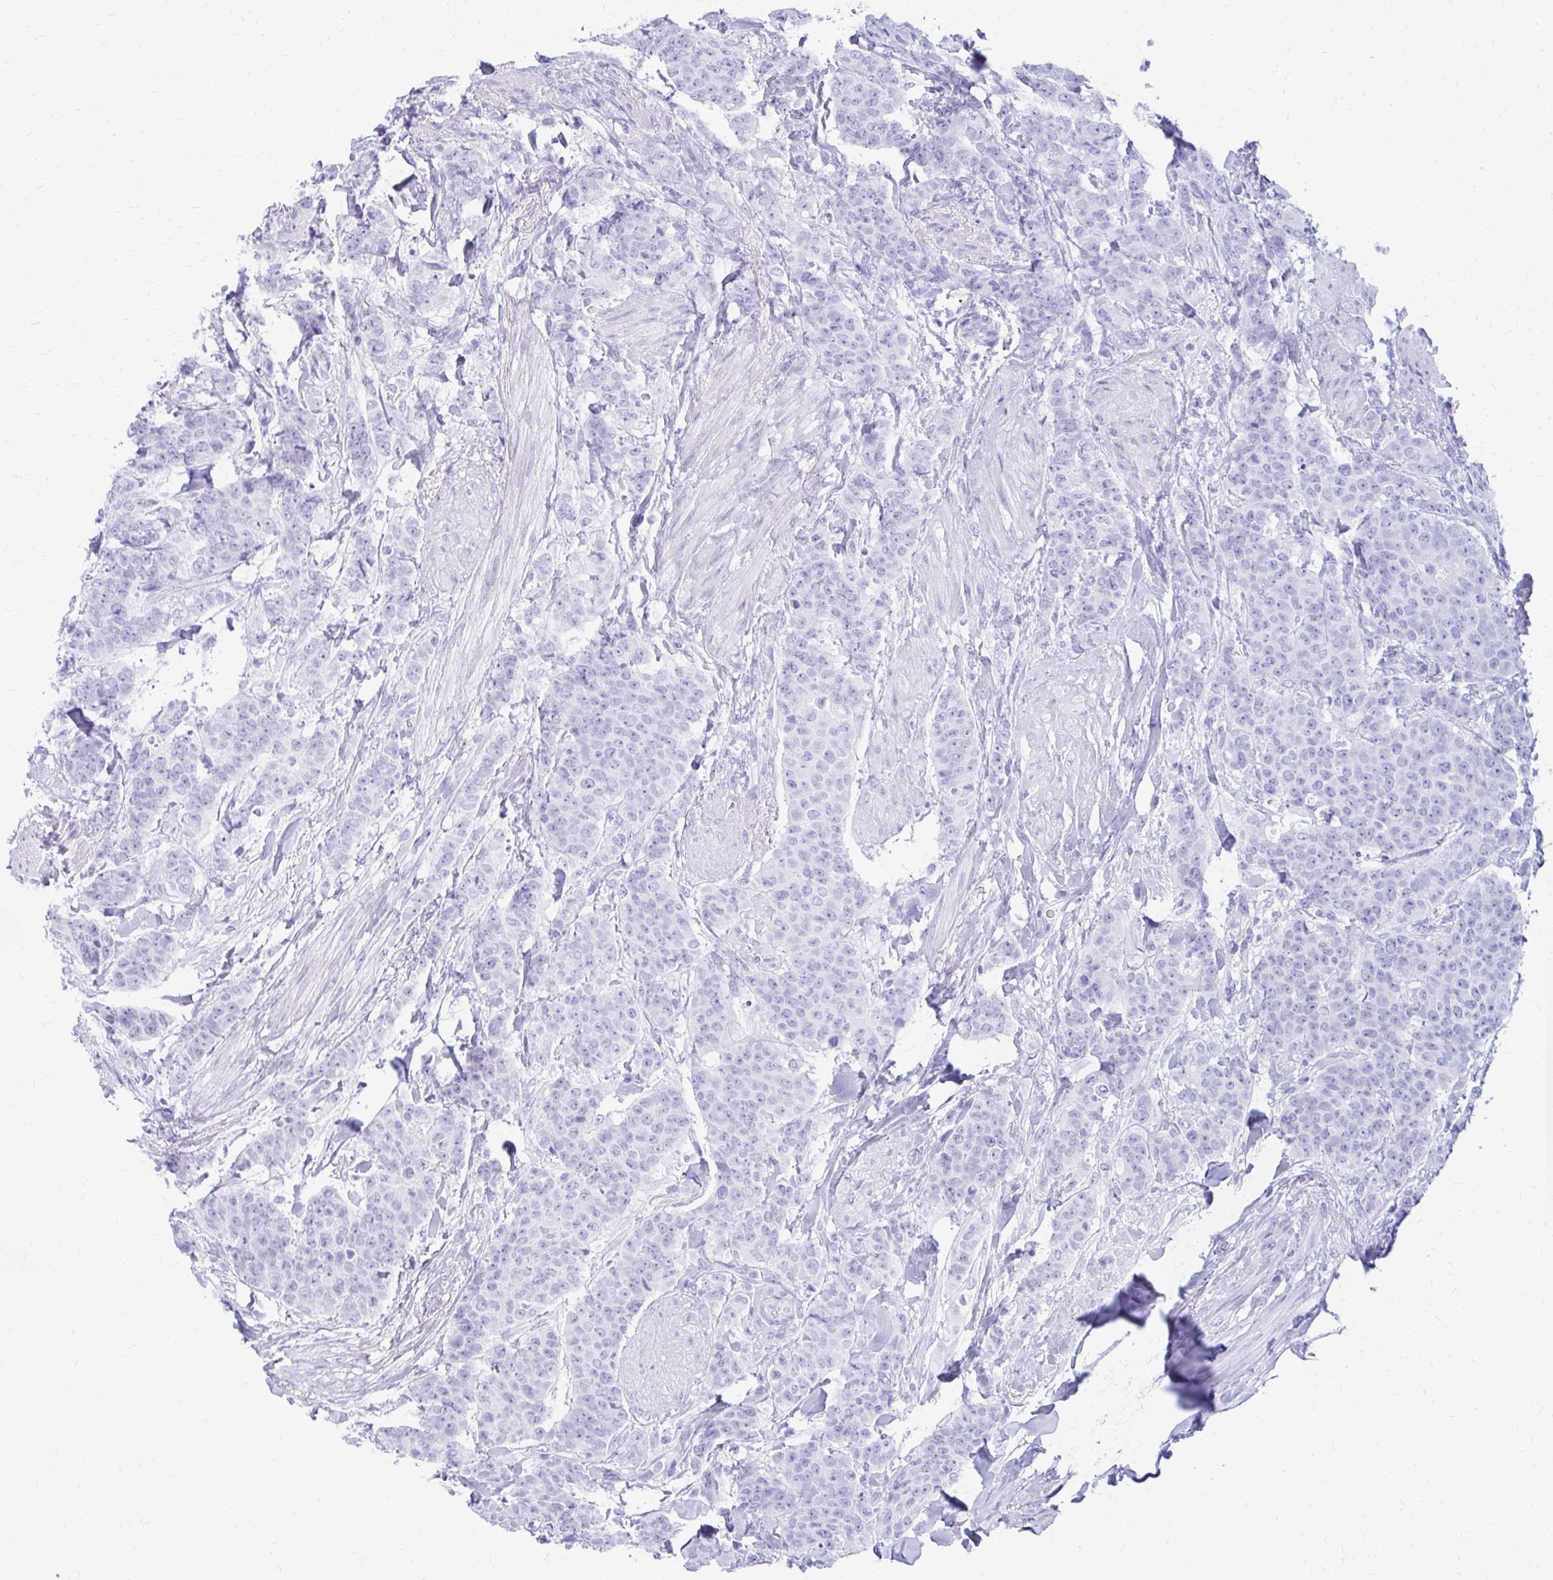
{"staining": {"intensity": "negative", "quantity": "none", "location": "none"}, "tissue": "breast cancer", "cell_type": "Tumor cells", "image_type": "cancer", "snomed": [{"axis": "morphology", "description": "Duct carcinoma"}, {"axis": "topography", "description": "Breast"}], "caption": "Micrograph shows no protein positivity in tumor cells of breast cancer (intraductal carcinoma) tissue. (DAB (3,3'-diaminobenzidine) IHC visualized using brightfield microscopy, high magnification).", "gene": "NSG2", "patient": {"sex": "female", "age": 40}}